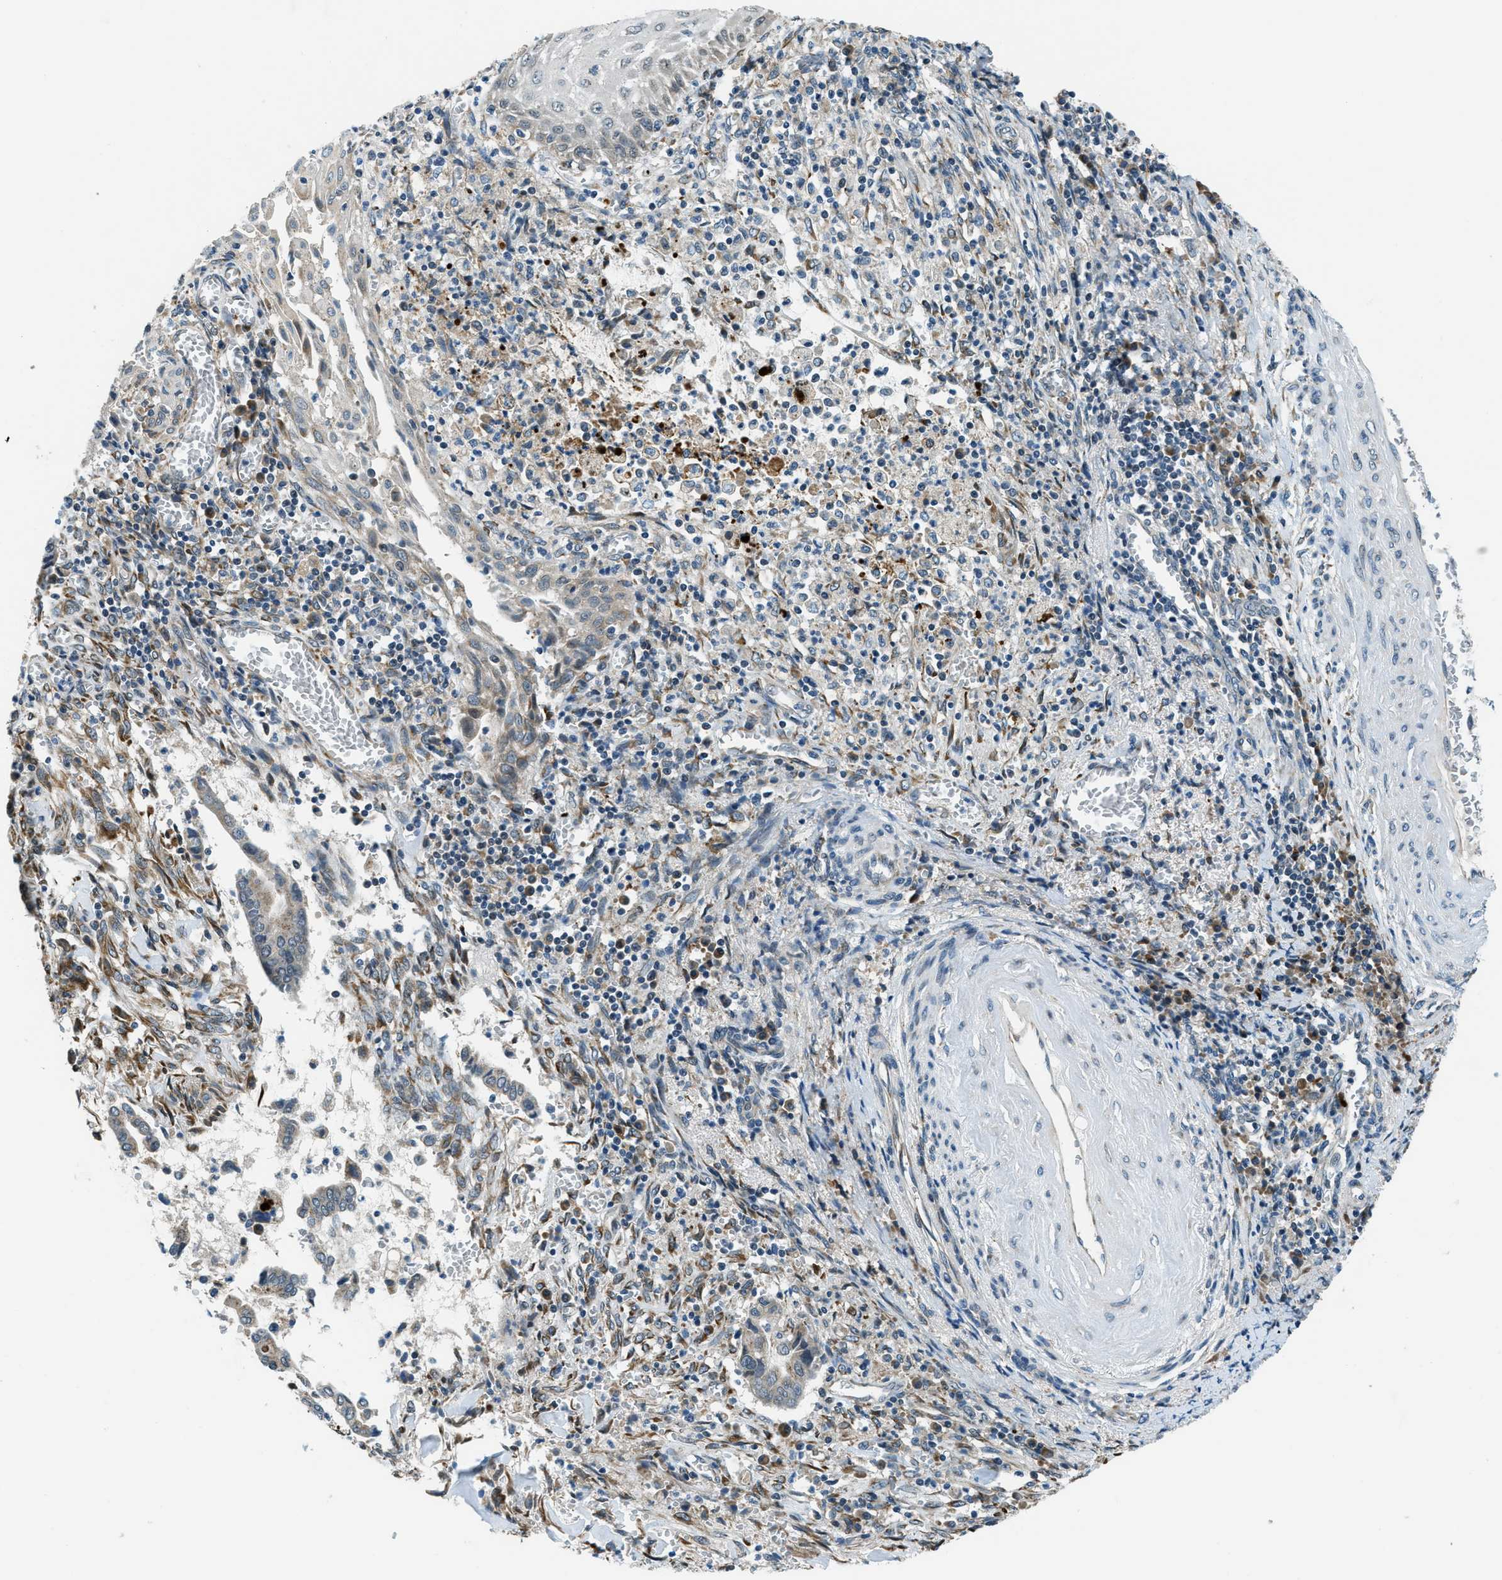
{"staining": {"intensity": "weak", "quantity": ">75%", "location": "cytoplasmic/membranous"}, "tissue": "cervical cancer", "cell_type": "Tumor cells", "image_type": "cancer", "snomed": [{"axis": "morphology", "description": "Adenocarcinoma, NOS"}, {"axis": "topography", "description": "Cervix"}], "caption": "Cervical adenocarcinoma stained with a brown dye exhibits weak cytoplasmic/membranous positive staining in approximately >75% of tumor cells.", "gene": "GINM1", "patient": {"sex": "female", "age": 44}}